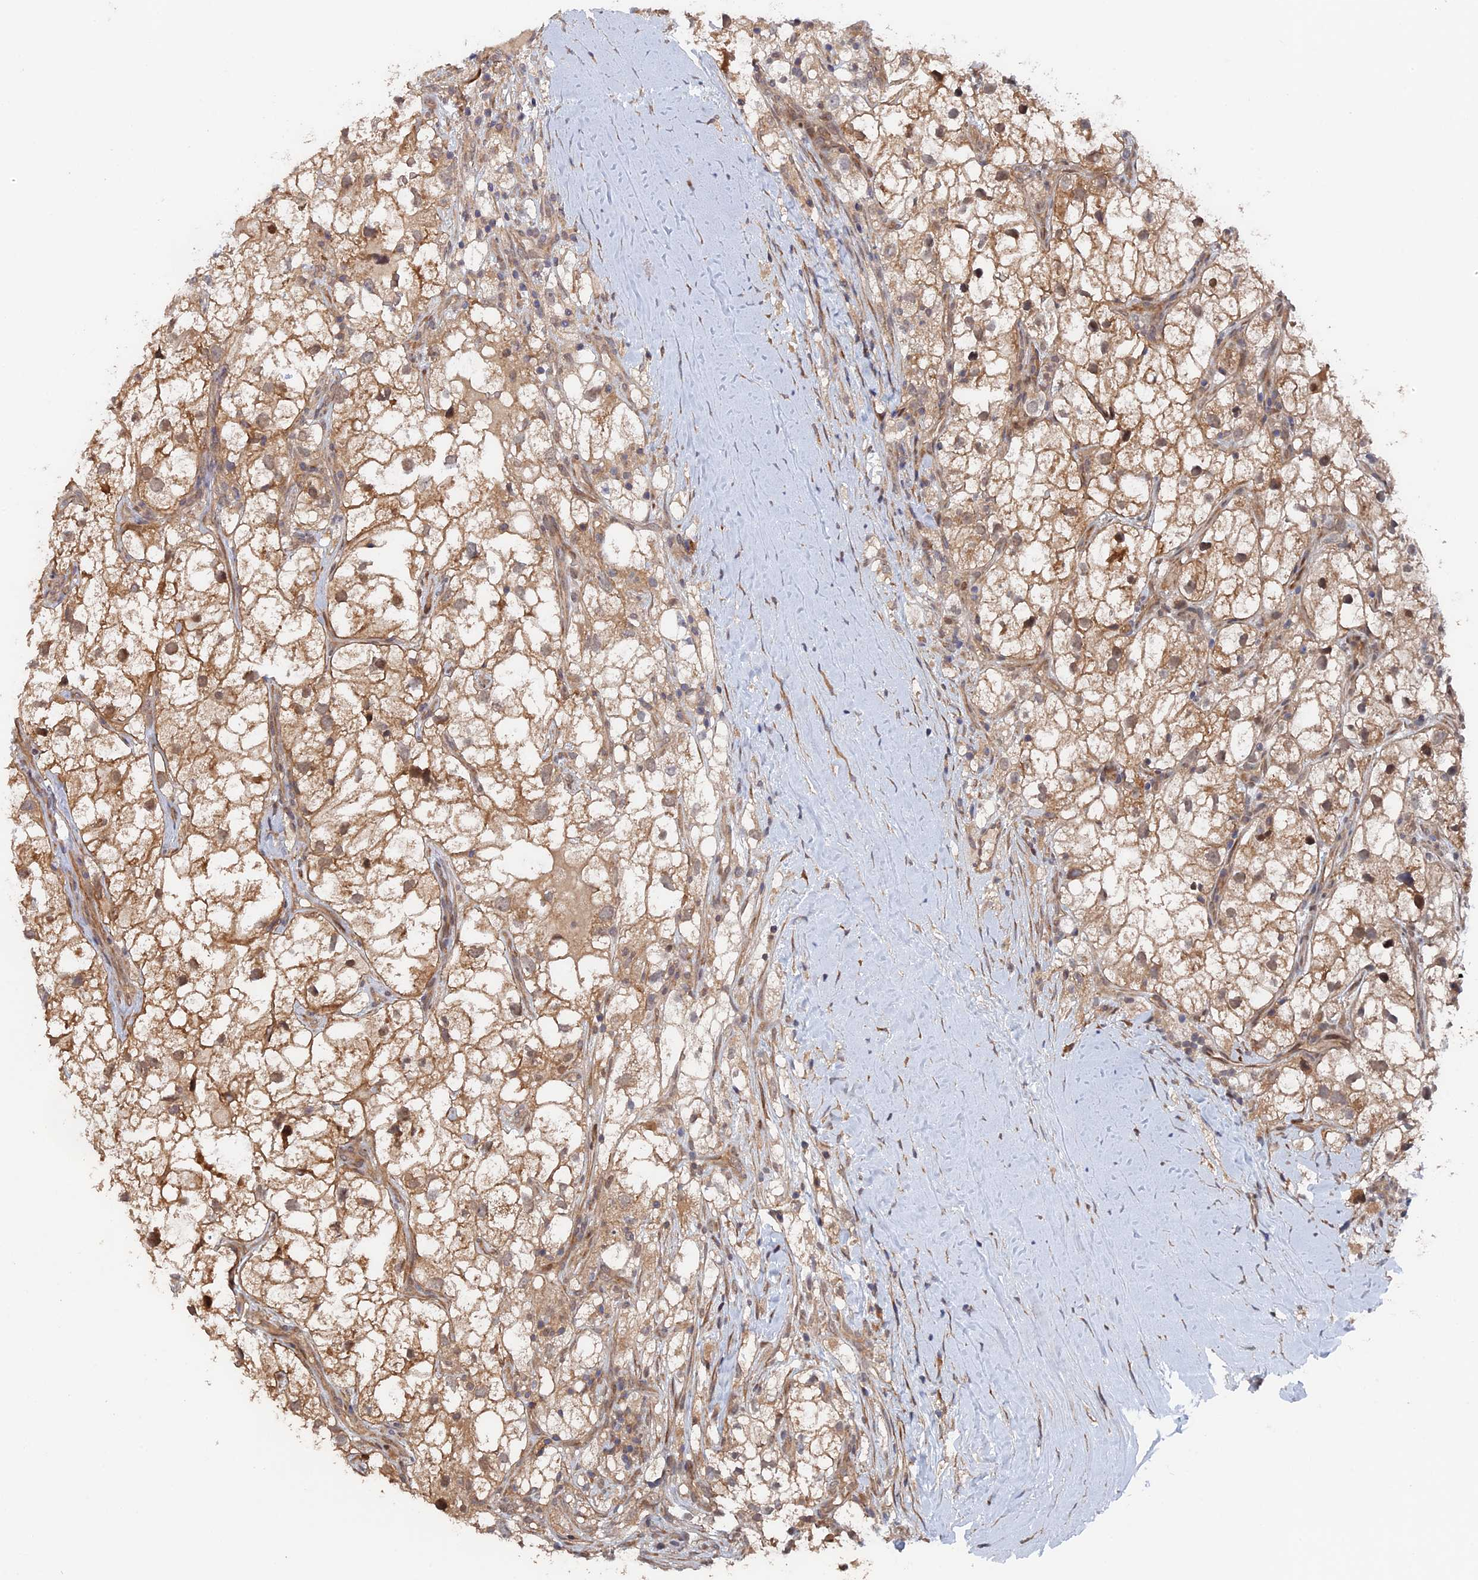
{"staining": {"intensity": "moderate", "quantity": ">75%", "location": "cytoplasmic/membranous,nuclear"}, "tissue": "renal cancer", "cell_type": "Tumor cells", "image_type": "cancer", "snomed": [{"axis": "morphology", "description": "Adenocarcinoma, NOS"}, {"axis": "topography", "description": "Kidney"}], "caption": "Immunohistochemical staining of human renal cancer (adenocarcinoma) displays medium levels of moderate cytoplasmic/membranous and nuclear protein expression in about >75% of tumor cells.", "gene": "ELOVL6", "patient": {"sex": "male", "age": 59}}